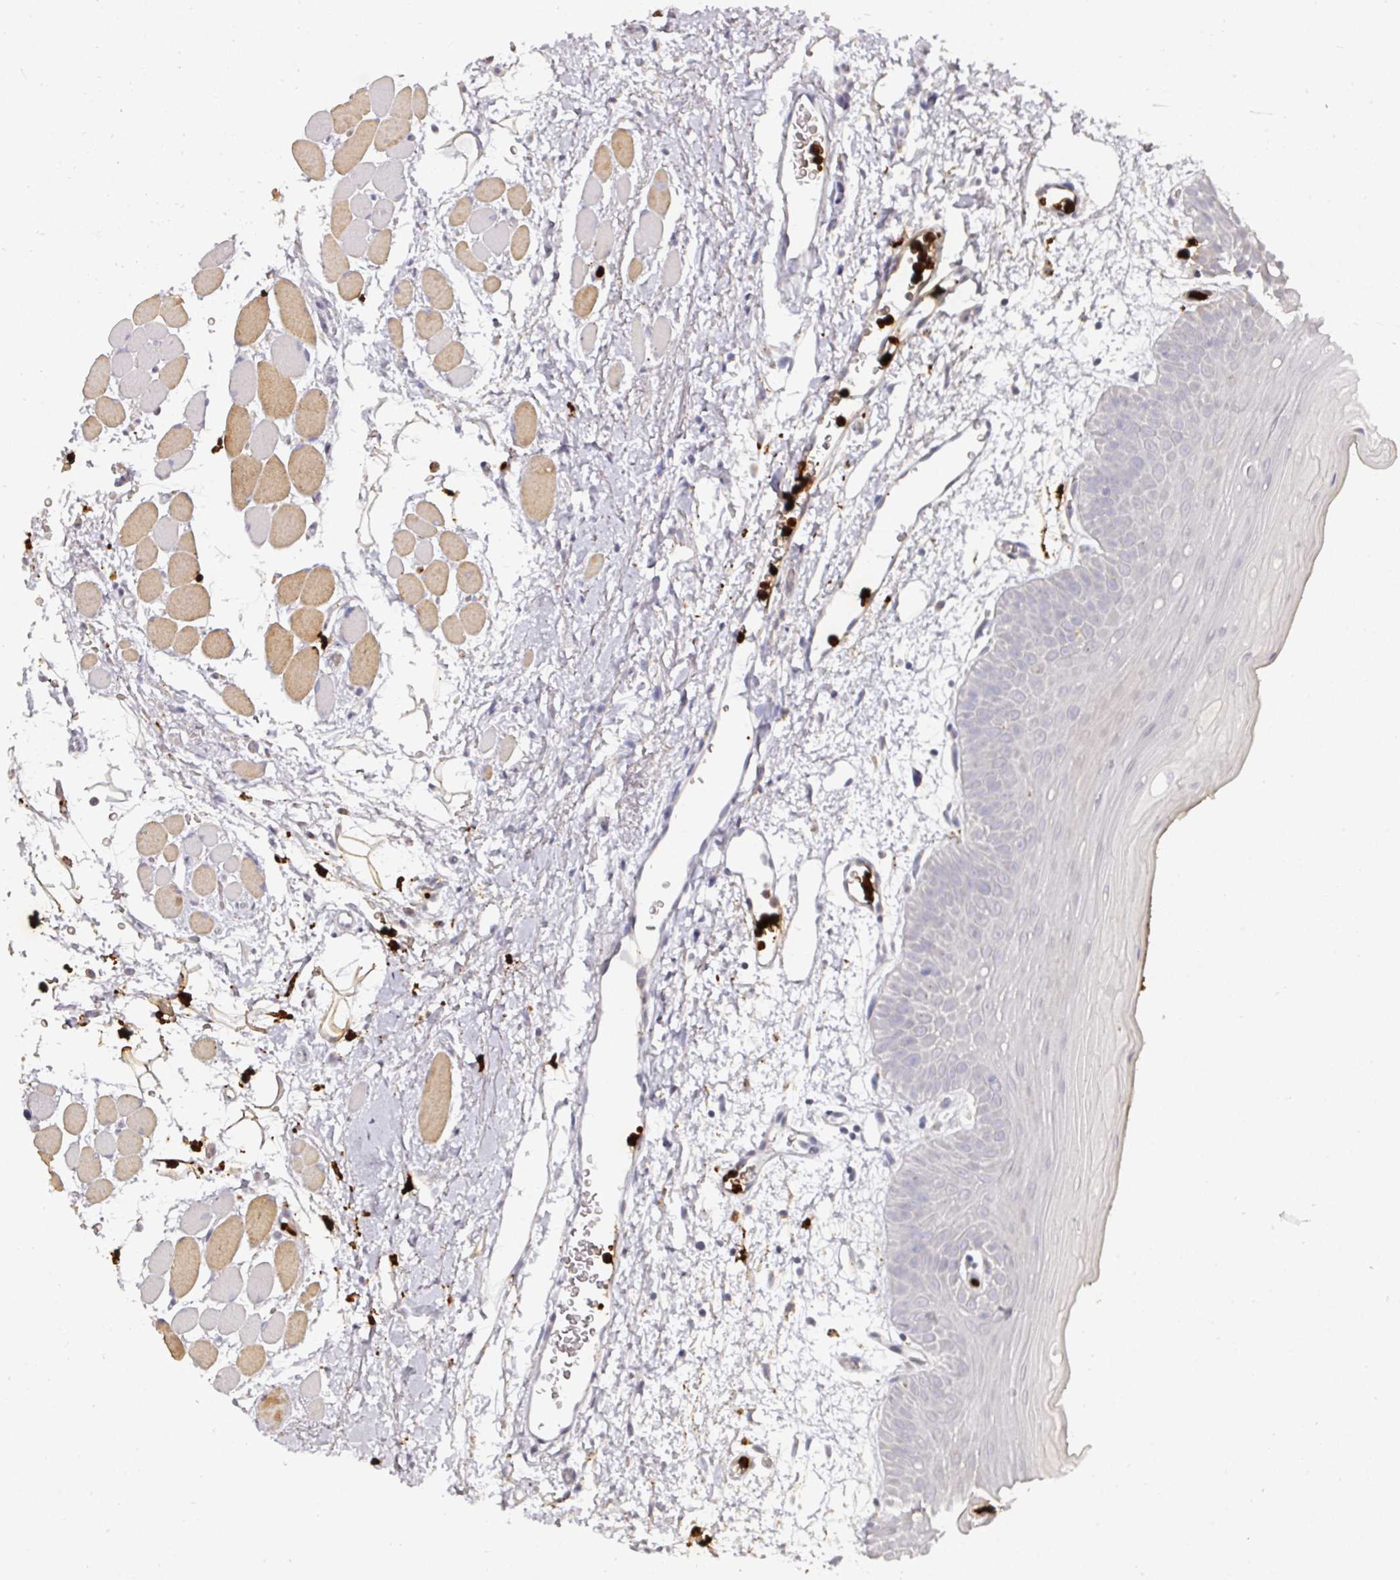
{"staining": {"intensity": "negative", "quantity": "none", "location": "none"}, "tissue": "oral mucosa", "cell_type": "Squamous epithelial cells", "image_type": "normal", "snomed": [{"axis": "morphology", "description": "Normal tissue, NOS"}, {"axis": "topography", "description": "Oral tissue"}, {"axis": "topography", "description": "Tounge, NOS"}], "caption": "Immunohistochemistry image of benign human oral mucosa stained for a protein (brown), which demonstrates no positivity in squamous epithelial cells. (Brightfield microscopy of DAB immunohistochemistry (IHC) at high magnification).", "gene": "CAMP", "patient": {"sex": "female", "age": 59}}